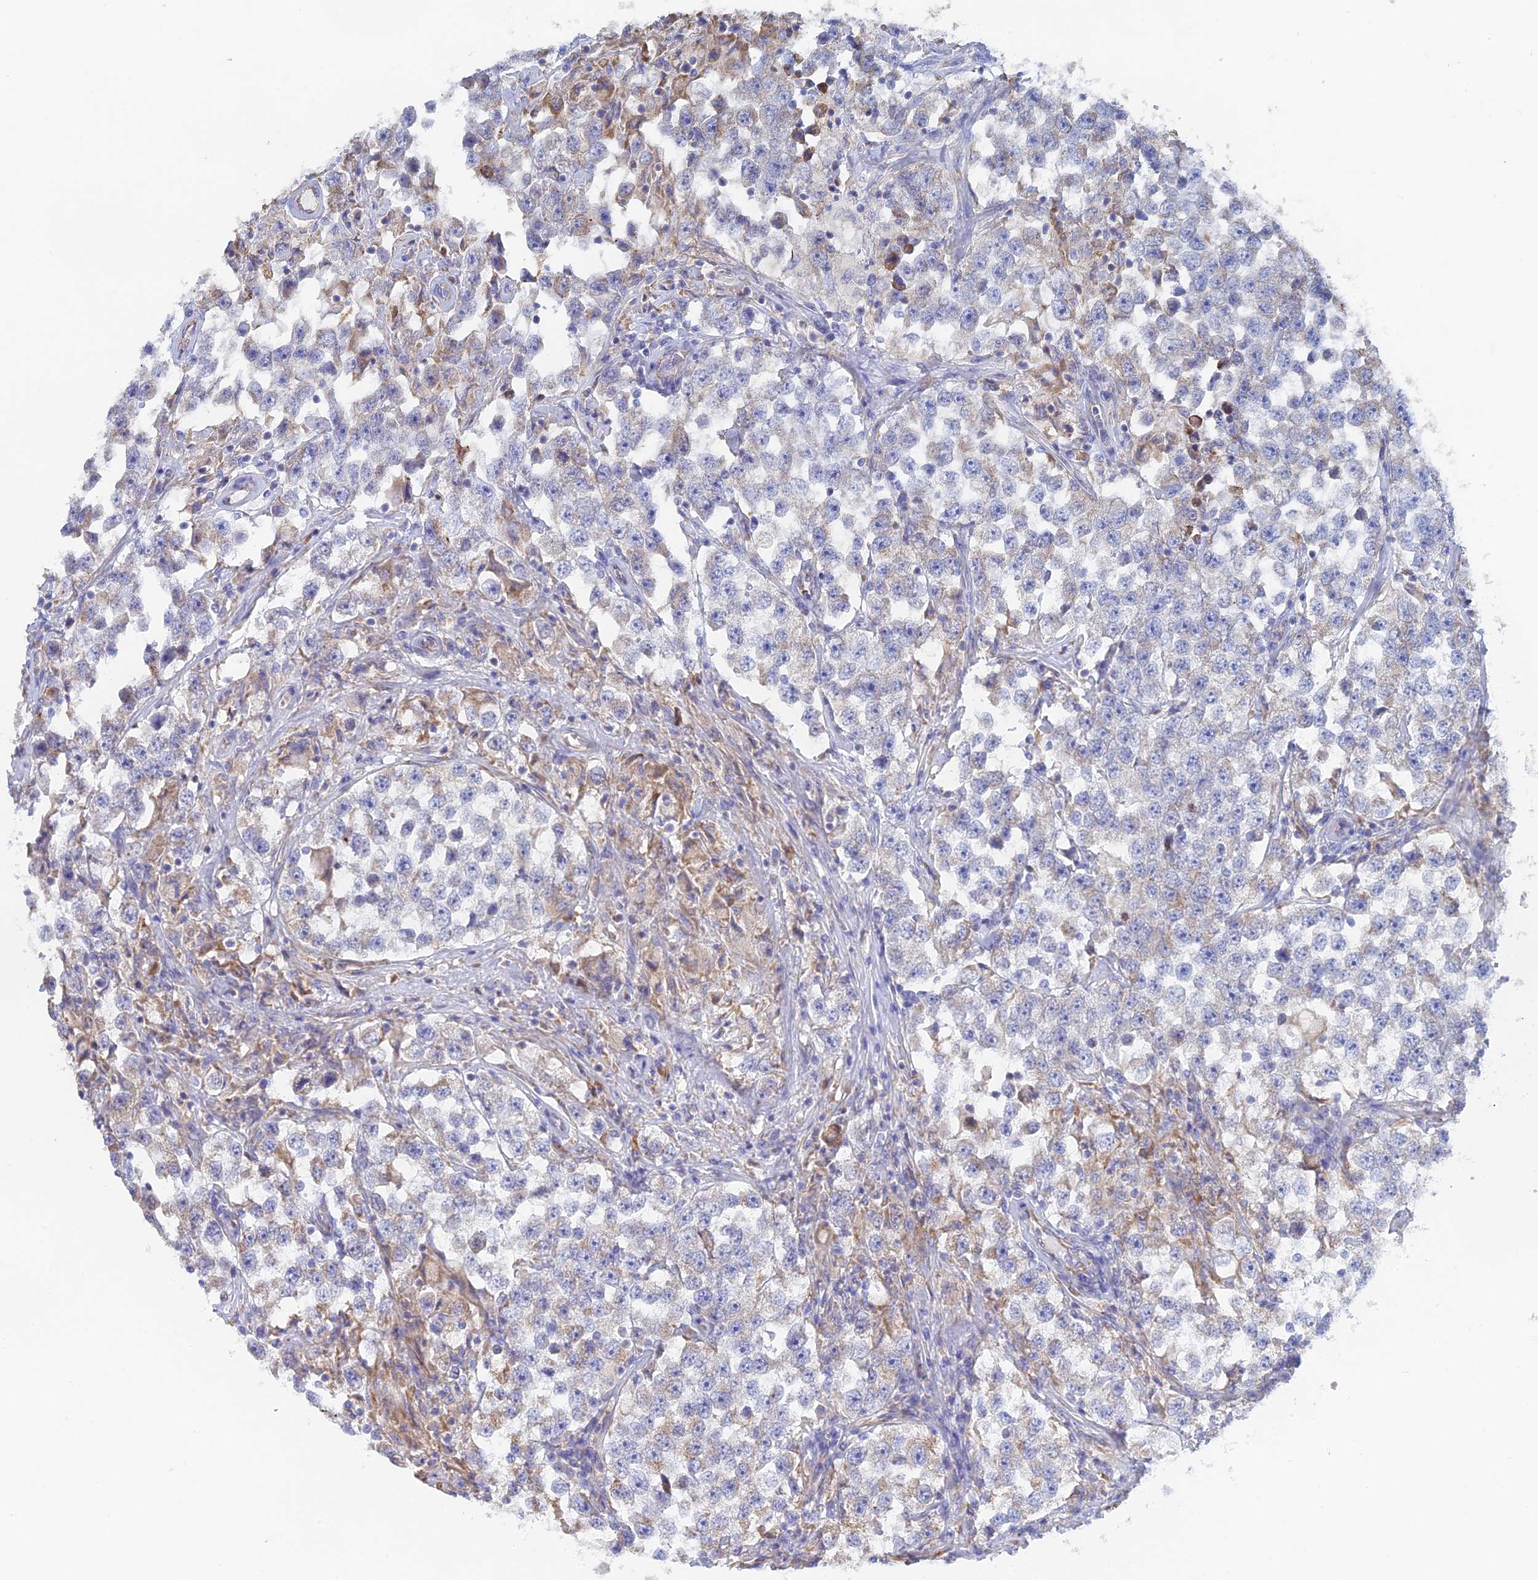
{"staining": {"intensity": "weak", "quantity": "<25%", "location": "cytoplasmic/membranous"}, "tissue": "testis cancer", "cell_type": "Tumor cells", "image_type": "cancer", "snomed": [{"axis": "morphology", "description": "Seminoma, NOS"}, {"axis": "topography", "description": "Testis"}], "caption": "High magnification brightfield microscopy of testis cancer (seminoma) stained with DAB (3,3'-diaminobenzidine) (brown) and counterstained with hematoxylin (blue): tumor cells show no significant staining.", "gene": "WDR35", "patient": {"sex": "male", "age": 46}}